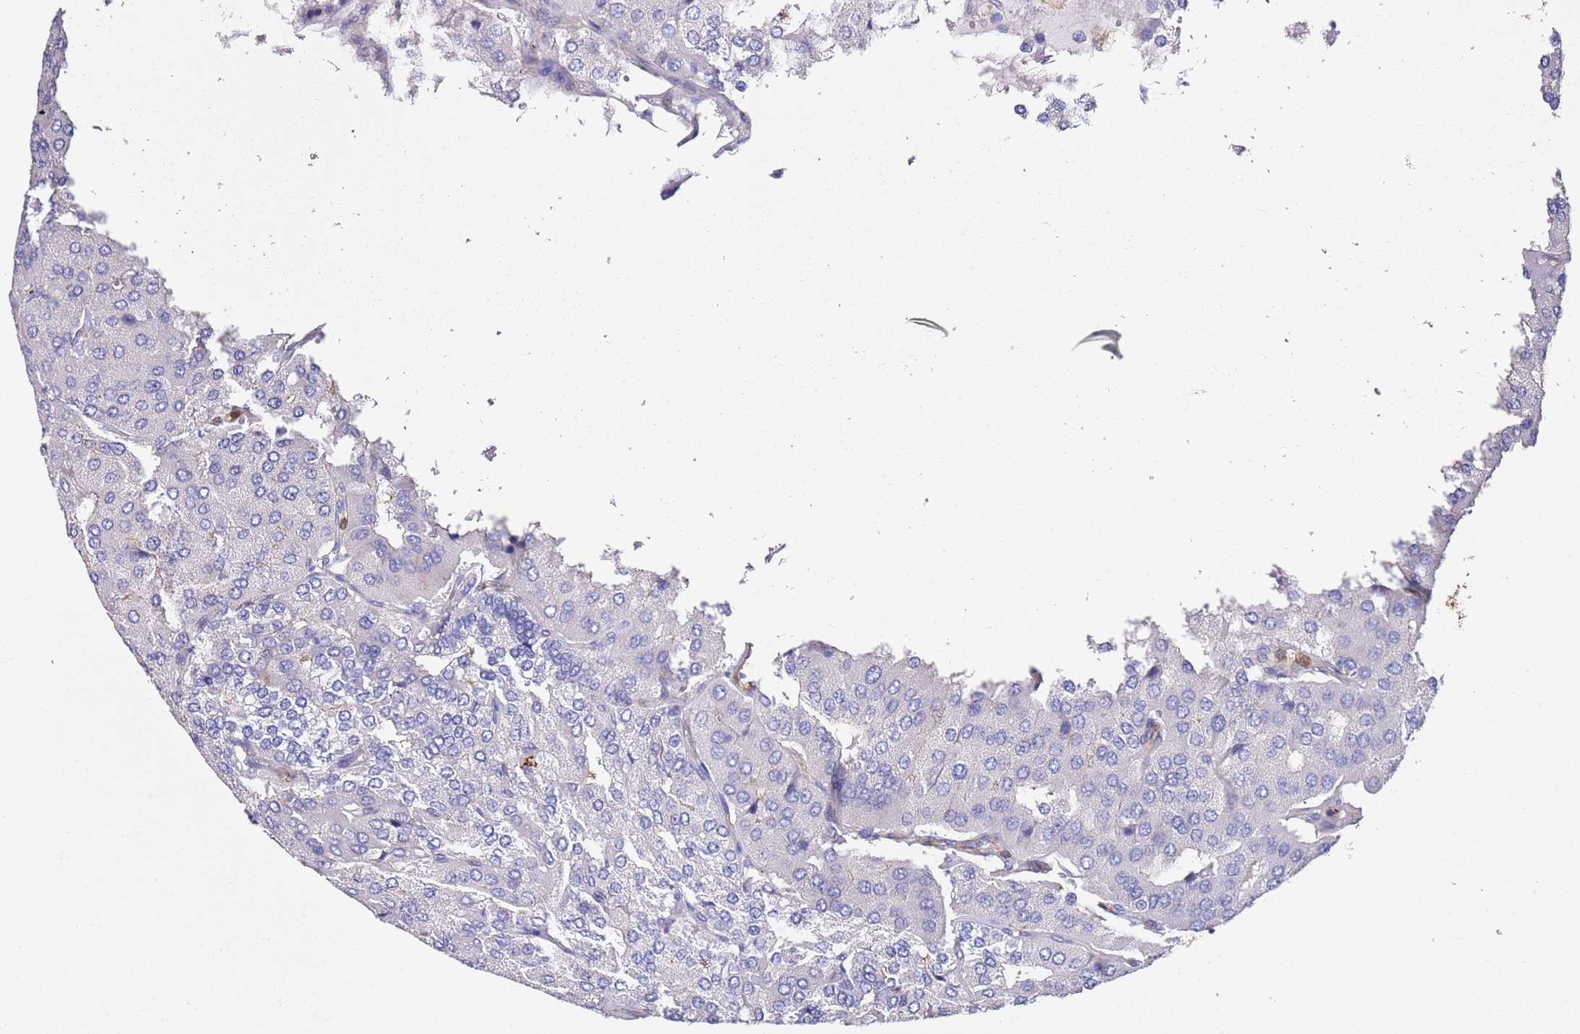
{"staining": {"intensity": "negative", "quantity": "none", "location": "none"}, "tissue": "parathyroid gland", "cell_type": "Glandular cells", "image_type": "normal", "snomed": [{"axis": "morphology", "description": "Normal tissue, NOS"}, {"axis": "morphology", "description": "Adenoma, NOS"}, {"axis": "topography", "description": "Parathyroid gland"}], "caption": "High magnification brightfield microscopy of benign parathyroid gland stained with DAB (3,3'-diaminobenzidine) (brown) and counterstained with hematoxylin (blue): glandular cells show no significant positivity. Brightfield microscopy of immunohistochemistry stained with DAB (brown) and hematoxylin (blue), captured at high magnification.", "gene": "ZNF671", "patient": {"sex": "female", "age": 86}}